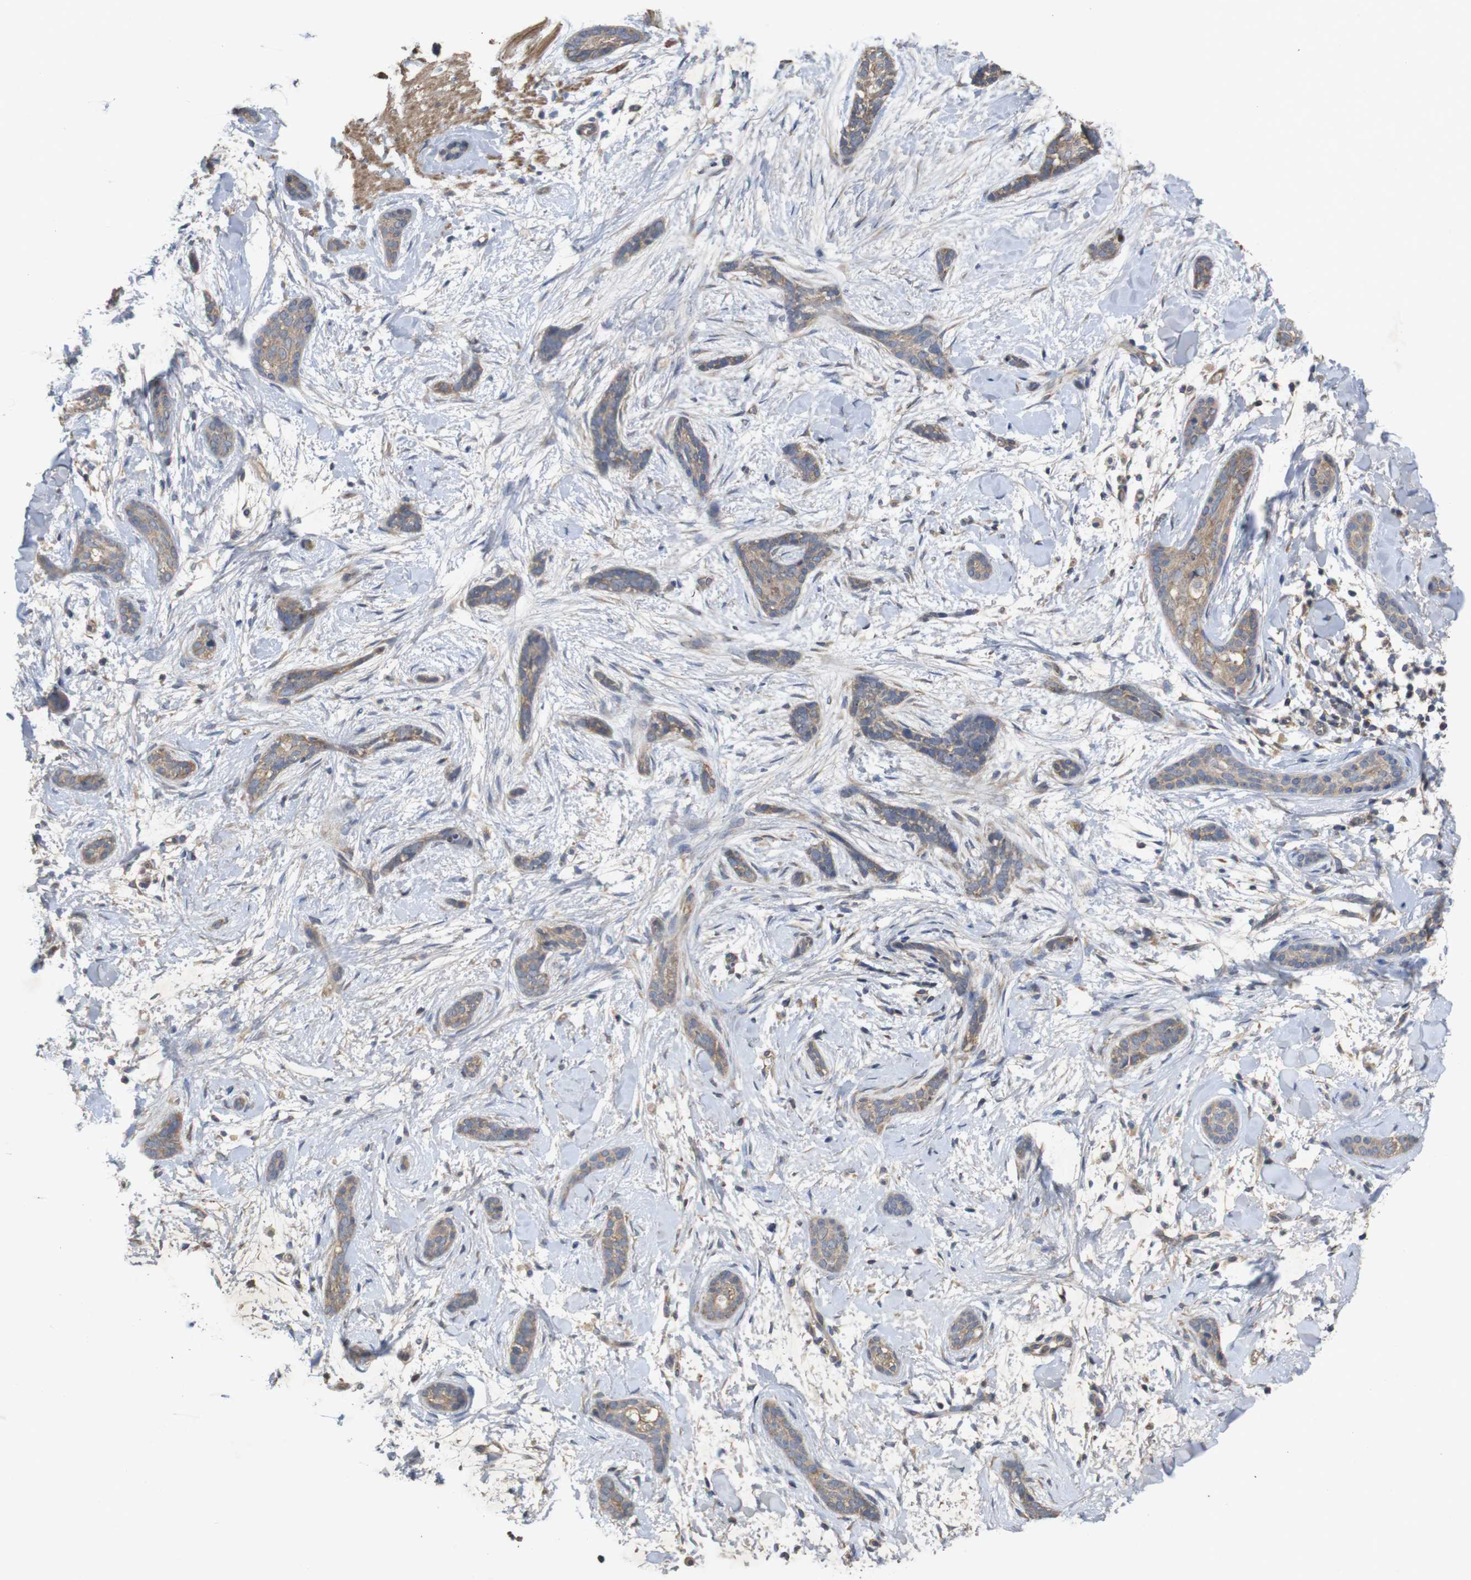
{"staining": {"intensity": "weak", "quantity": ">75%", "location": "cytoplasmic/membranous"}, "tissue": "skin cancer", "cell_type": "Tumor cells", "image_type": "cancer", "snomed": [{"axis": "morphology", "description": "Basal cell carcinoma"}, {"axis": "morphology", "description": "Adnexal tumor, benign"}, {"axis": "topography", "description": "Skin"}], "caption": "Human skin cancer (benign adnexal tumor) stained with a protein marker shows weak staining in tumor cells.", "gene": "KCNS3", "patient": {"sex": "female", "age": 42}}